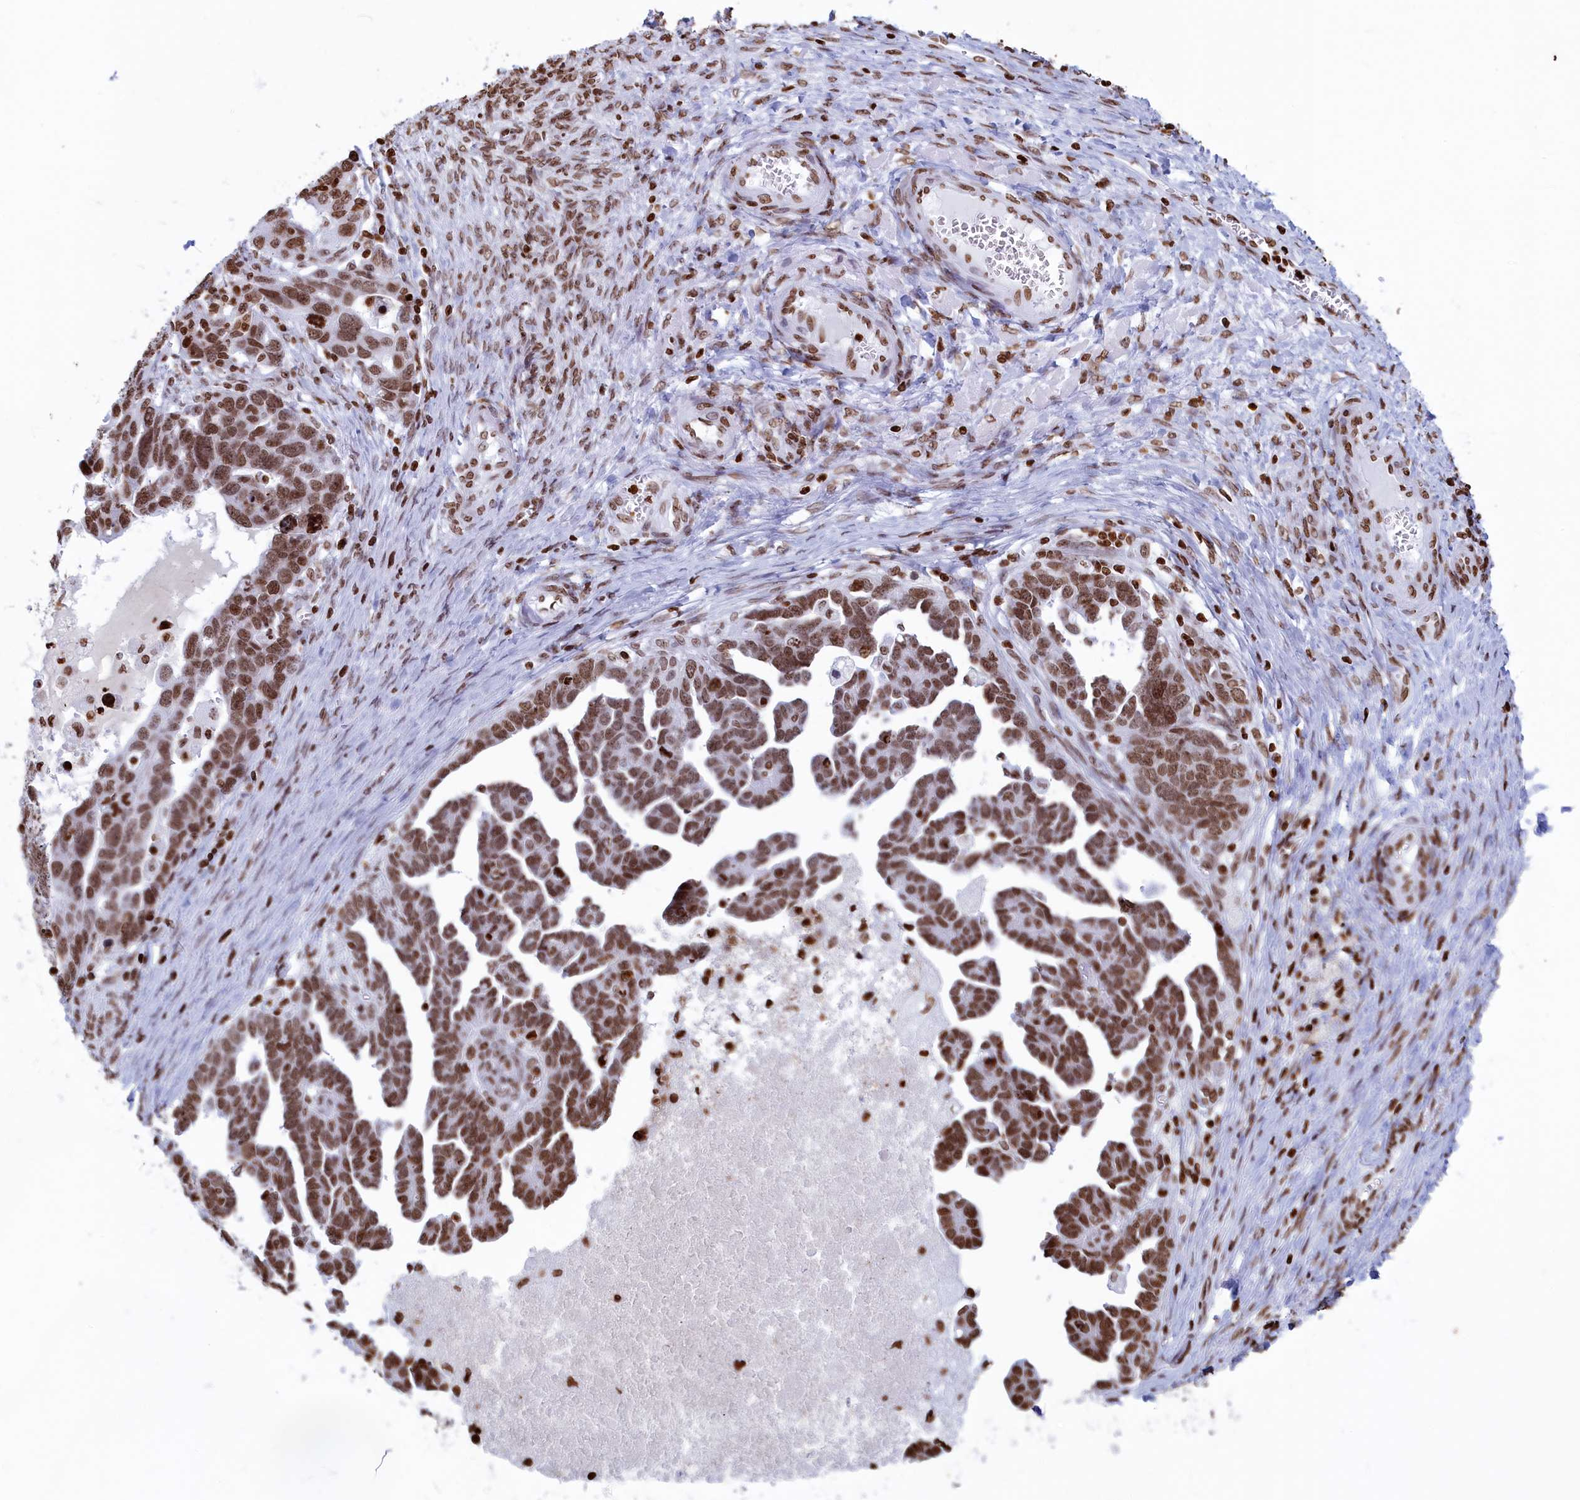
{"staining": {"intensity": "moderate", "quantity": ">75%", "location": "nuclear"}, "tissue": "ovarian cancer", "cell_type": "Tumor cells", "image_type": "cancer", "snomed": [{"axis": "morphology", "description": "Cystadenocarcinoma, serous, NOS"}, {"axis": "topography", "description": "Ovary"}], "caption": "A high-resolution image shows immunohistochemistry (IHC) staining of ovarian serous cystadenocarcinoma, which exhibits moderate nuclear positivity in about >75% of tumor cells.", "gene": "APOBEC3A", "patient": {"sex": "female", "age": 54}}